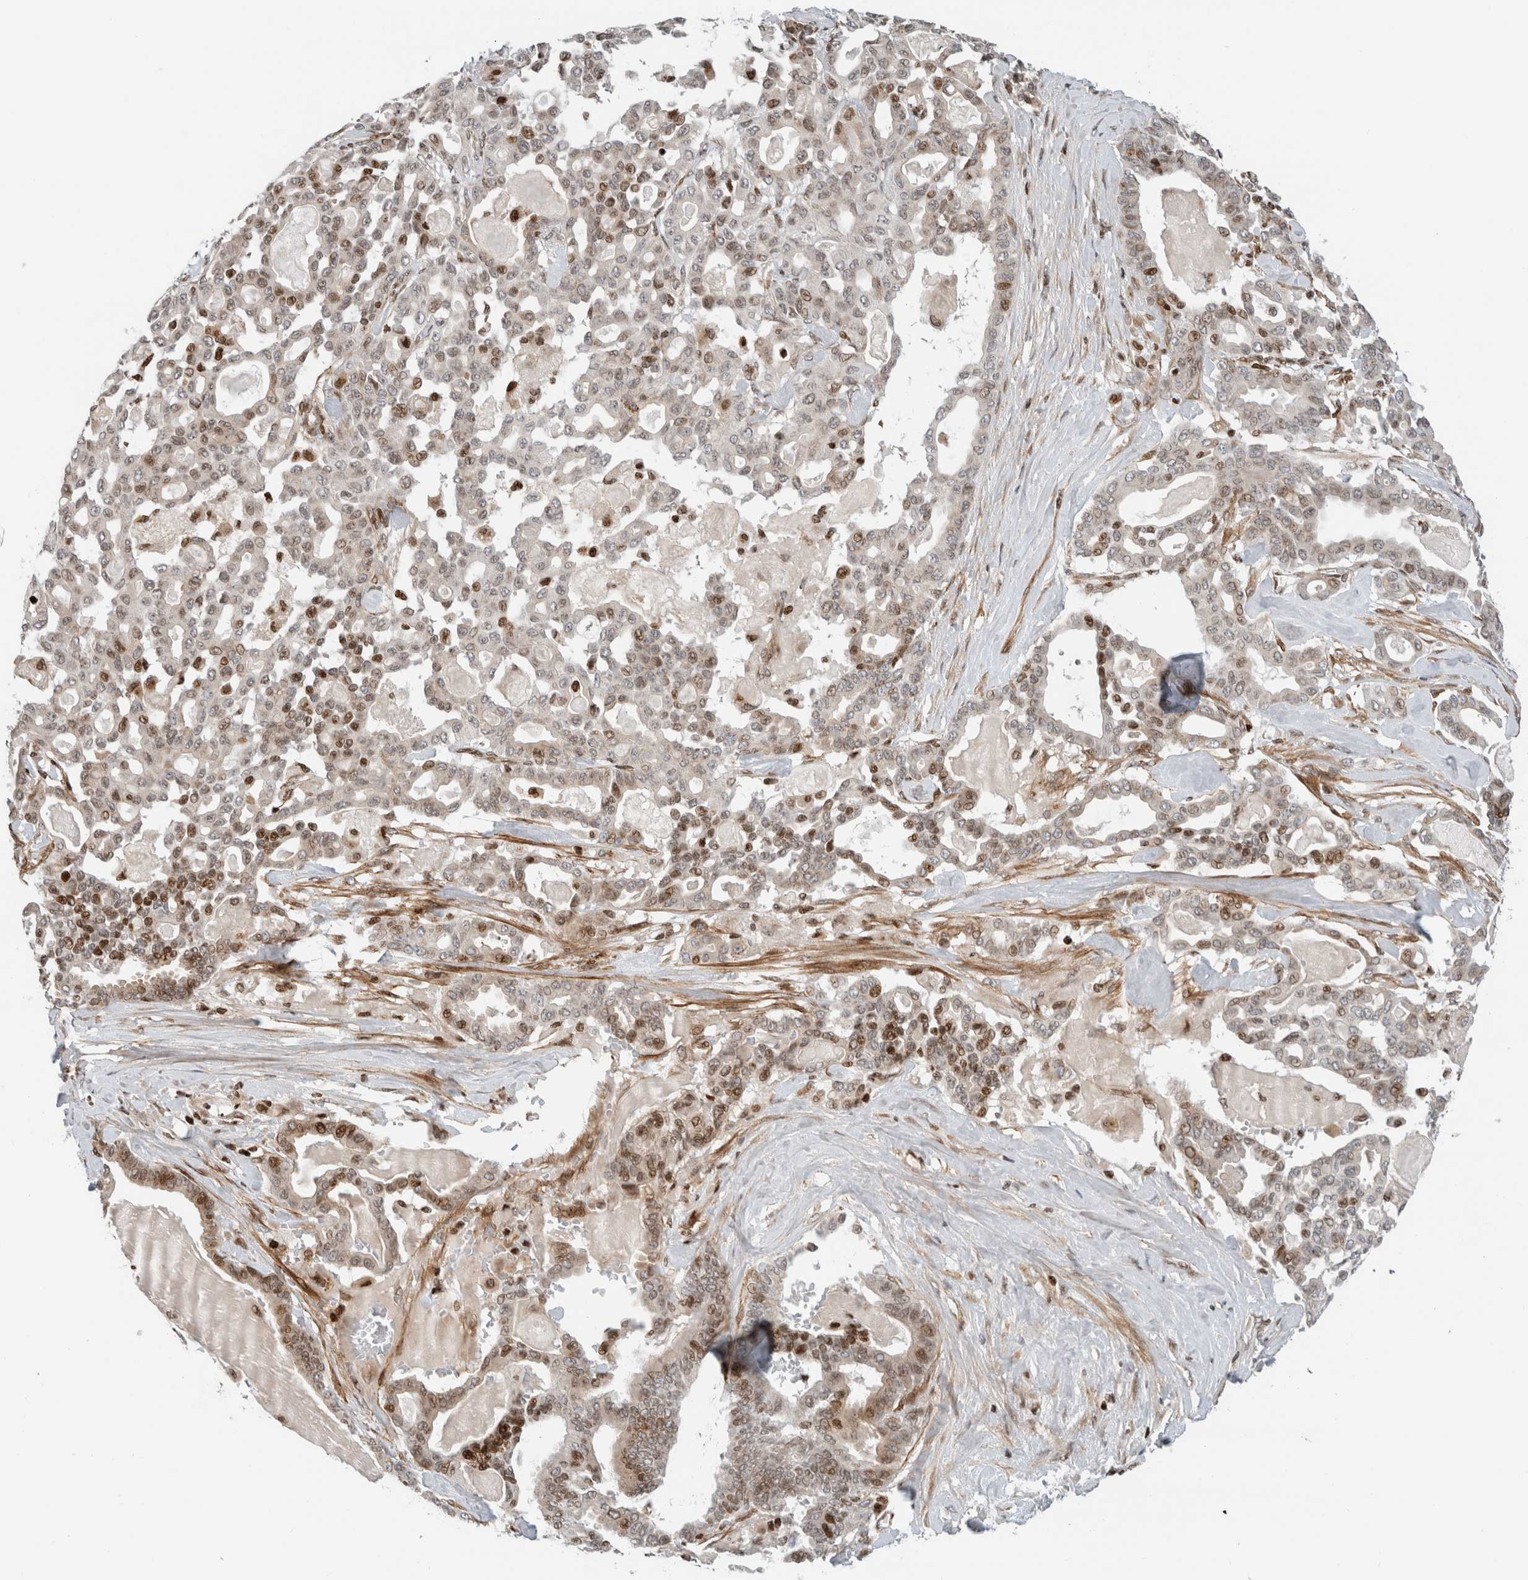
{"staining": {"intensity": "moderate", "quantity": "25%-75%", "location": "nuclear"}, "tissue": "pancreatic cancer", "cell_type": "Tumor cells", "image_type": "cancer", "snomed": [{"axis": "morphology", "description": "Adenocarcinoma, NOS"}, {"axis": "topography", "description": "Pancreas"}], "caption": "Moderate nuclear protein staining is seen in about 25%-75% of tumor cells in pancreatic adenocarcinoma.", "gene": "GINS4", "patient": {"sex": "male", "age": 63}}